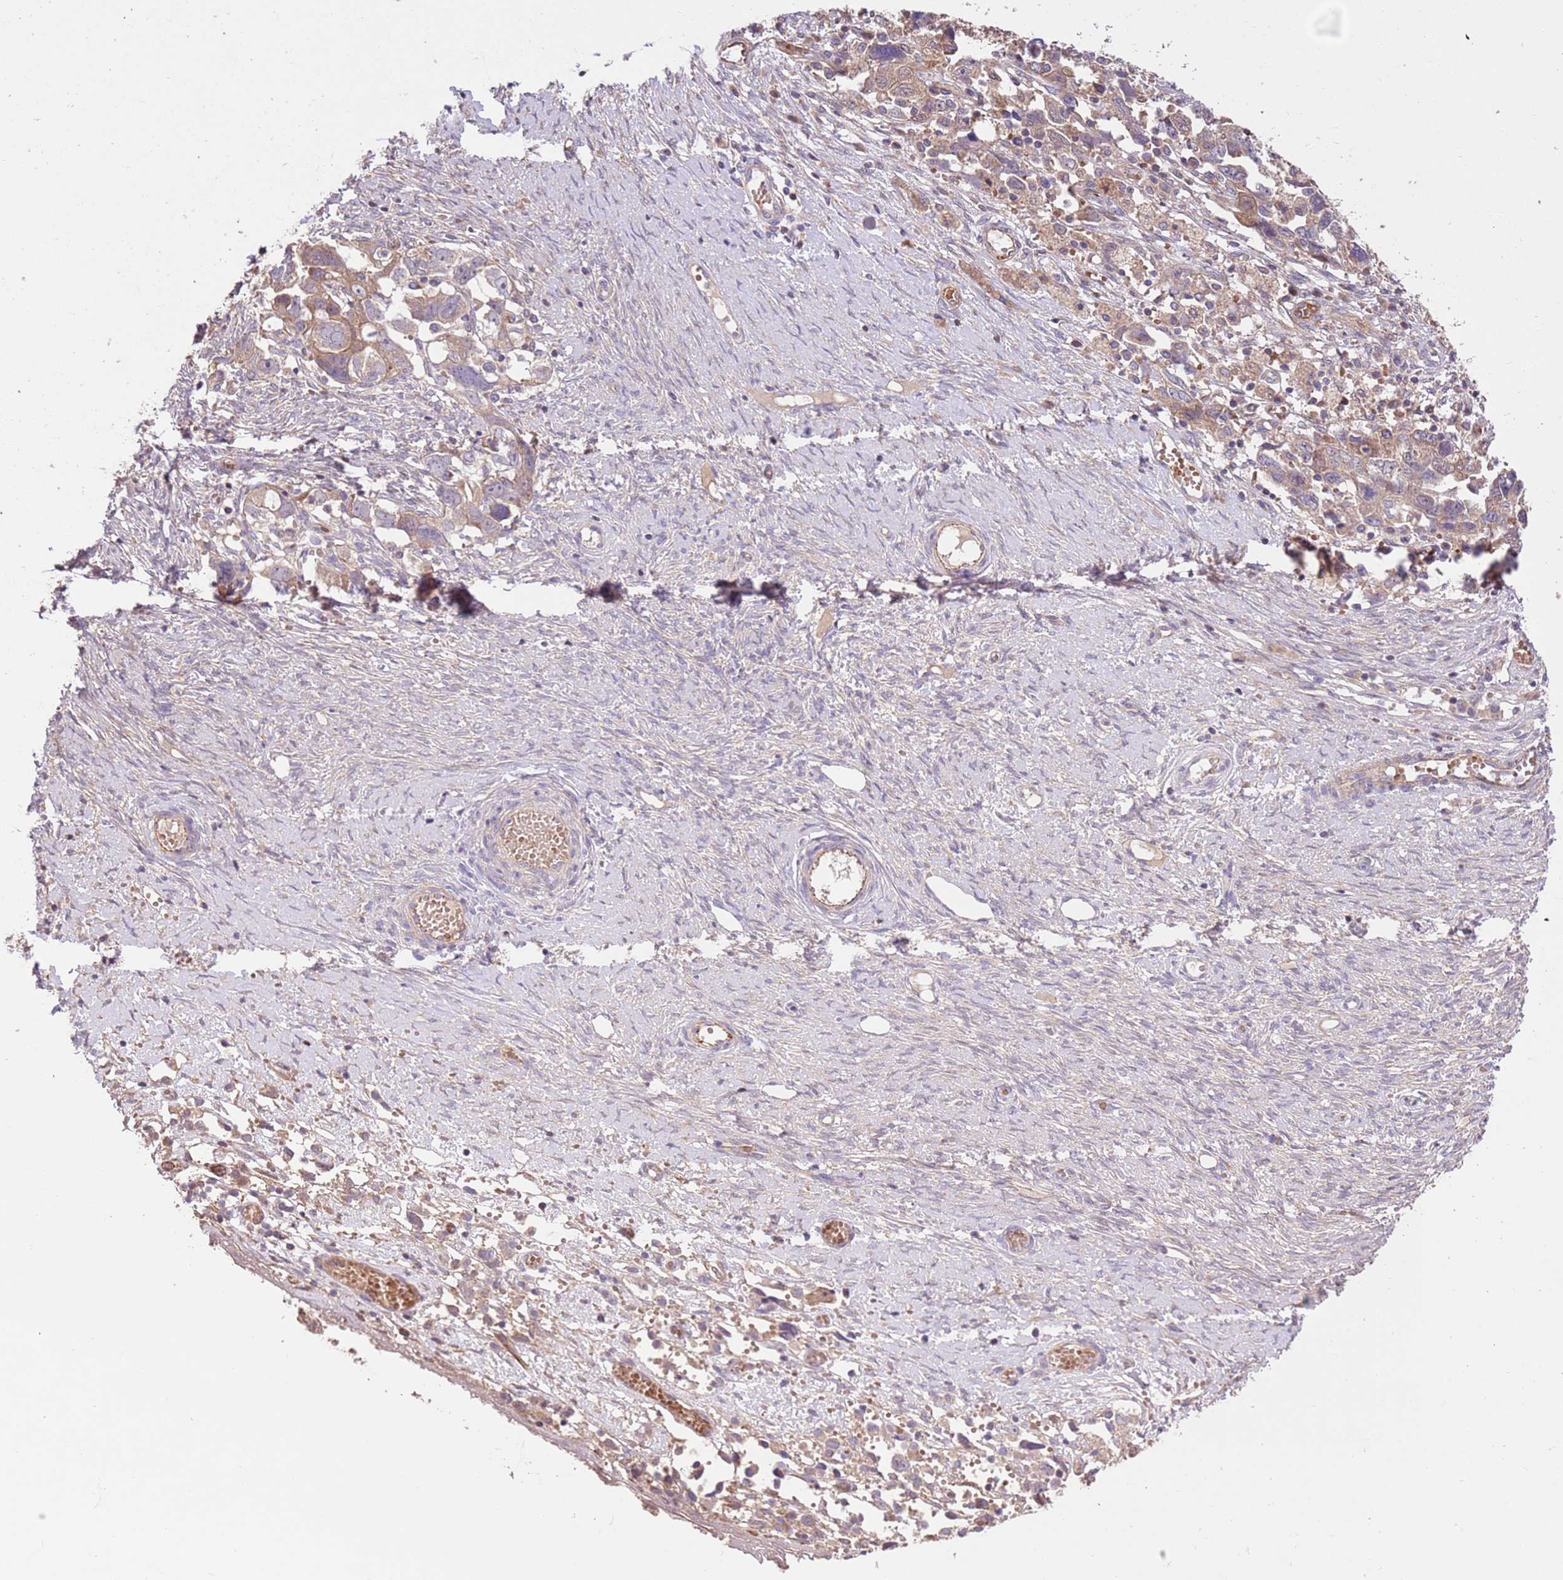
{"staining": {"intensity": "weak", "quantity": ">75%", "location": "cytoplasmic/membranous"}, "tissue": "ovarian cancer", "cell_type": "Tumor cells", "image_type": "cancer", "snomed": [{"axis": "morphology", "description": "Carcinoma, NOS"}, {"axis": "morphology", "description": "Cystadenocarcinoma, serous, NOS"}, {"axis": "topography", "description": "Ovary"}], "caption": "Protein expression analysis of ovarian cancer (serous cystadenocarcinoma) exhibits weak cytoplasmic/membranous positivity in approximately >75% of tumor cells.", "gene": "FAM89B", "patient": {"sex": "female", "age": 69}}